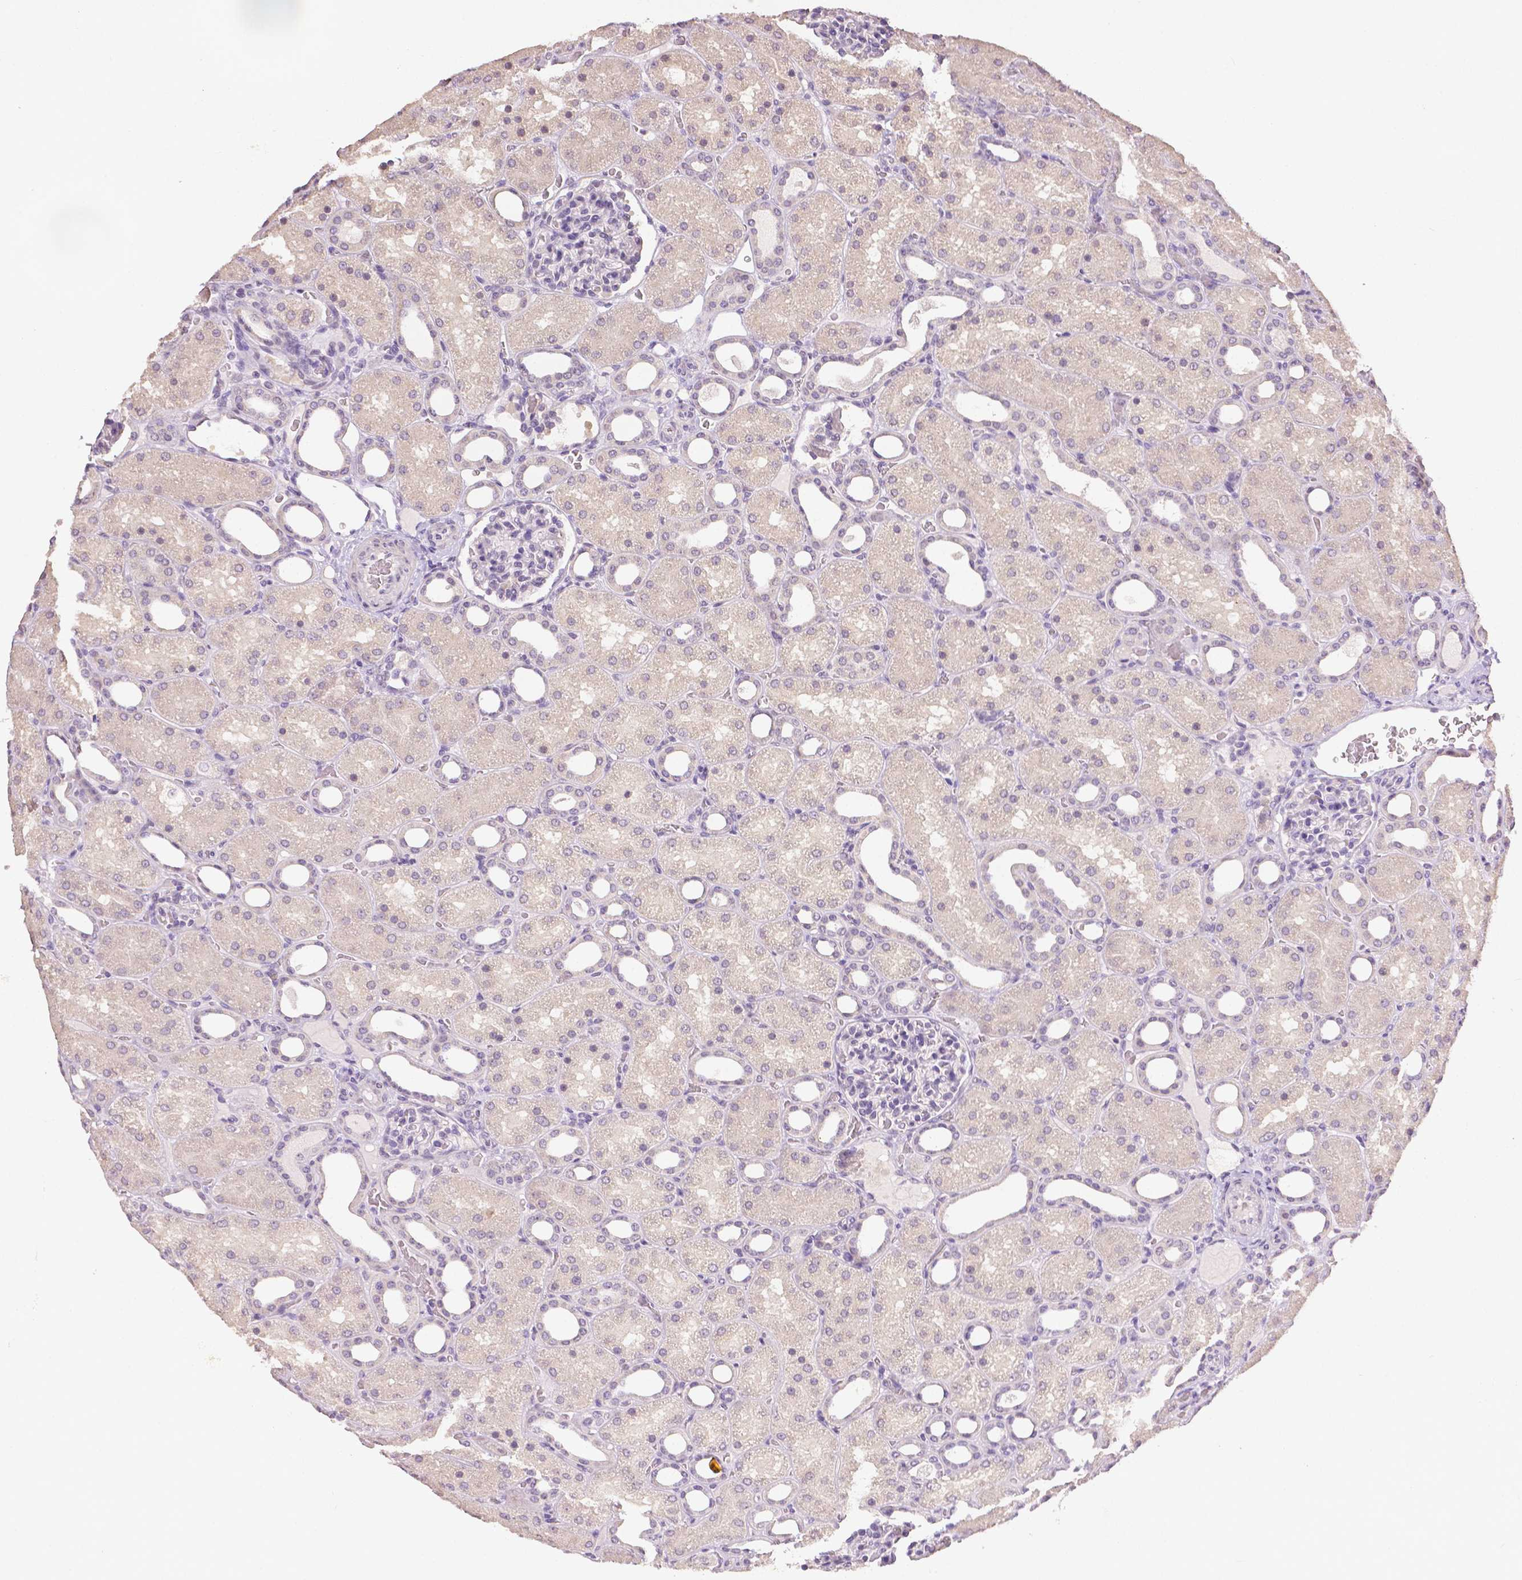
{"staining": {"intensity": "negative", "quantity": "none", "location": "none"}, "tissue": "kidney", "cell_type": "Cells in glomeruli", "image_type": "normal", "snomed": [{"axis": "morphology", "description": "Normal tissue, NOS"}, {"axis": "topography", "description": "Kidney"}], "caption": "Human kidney stained for a protein using immunohistochemistry shows no expression in cells in glomeruli.", "gene": "TGM1", "patient": {"sex": "male", "age": 2}}